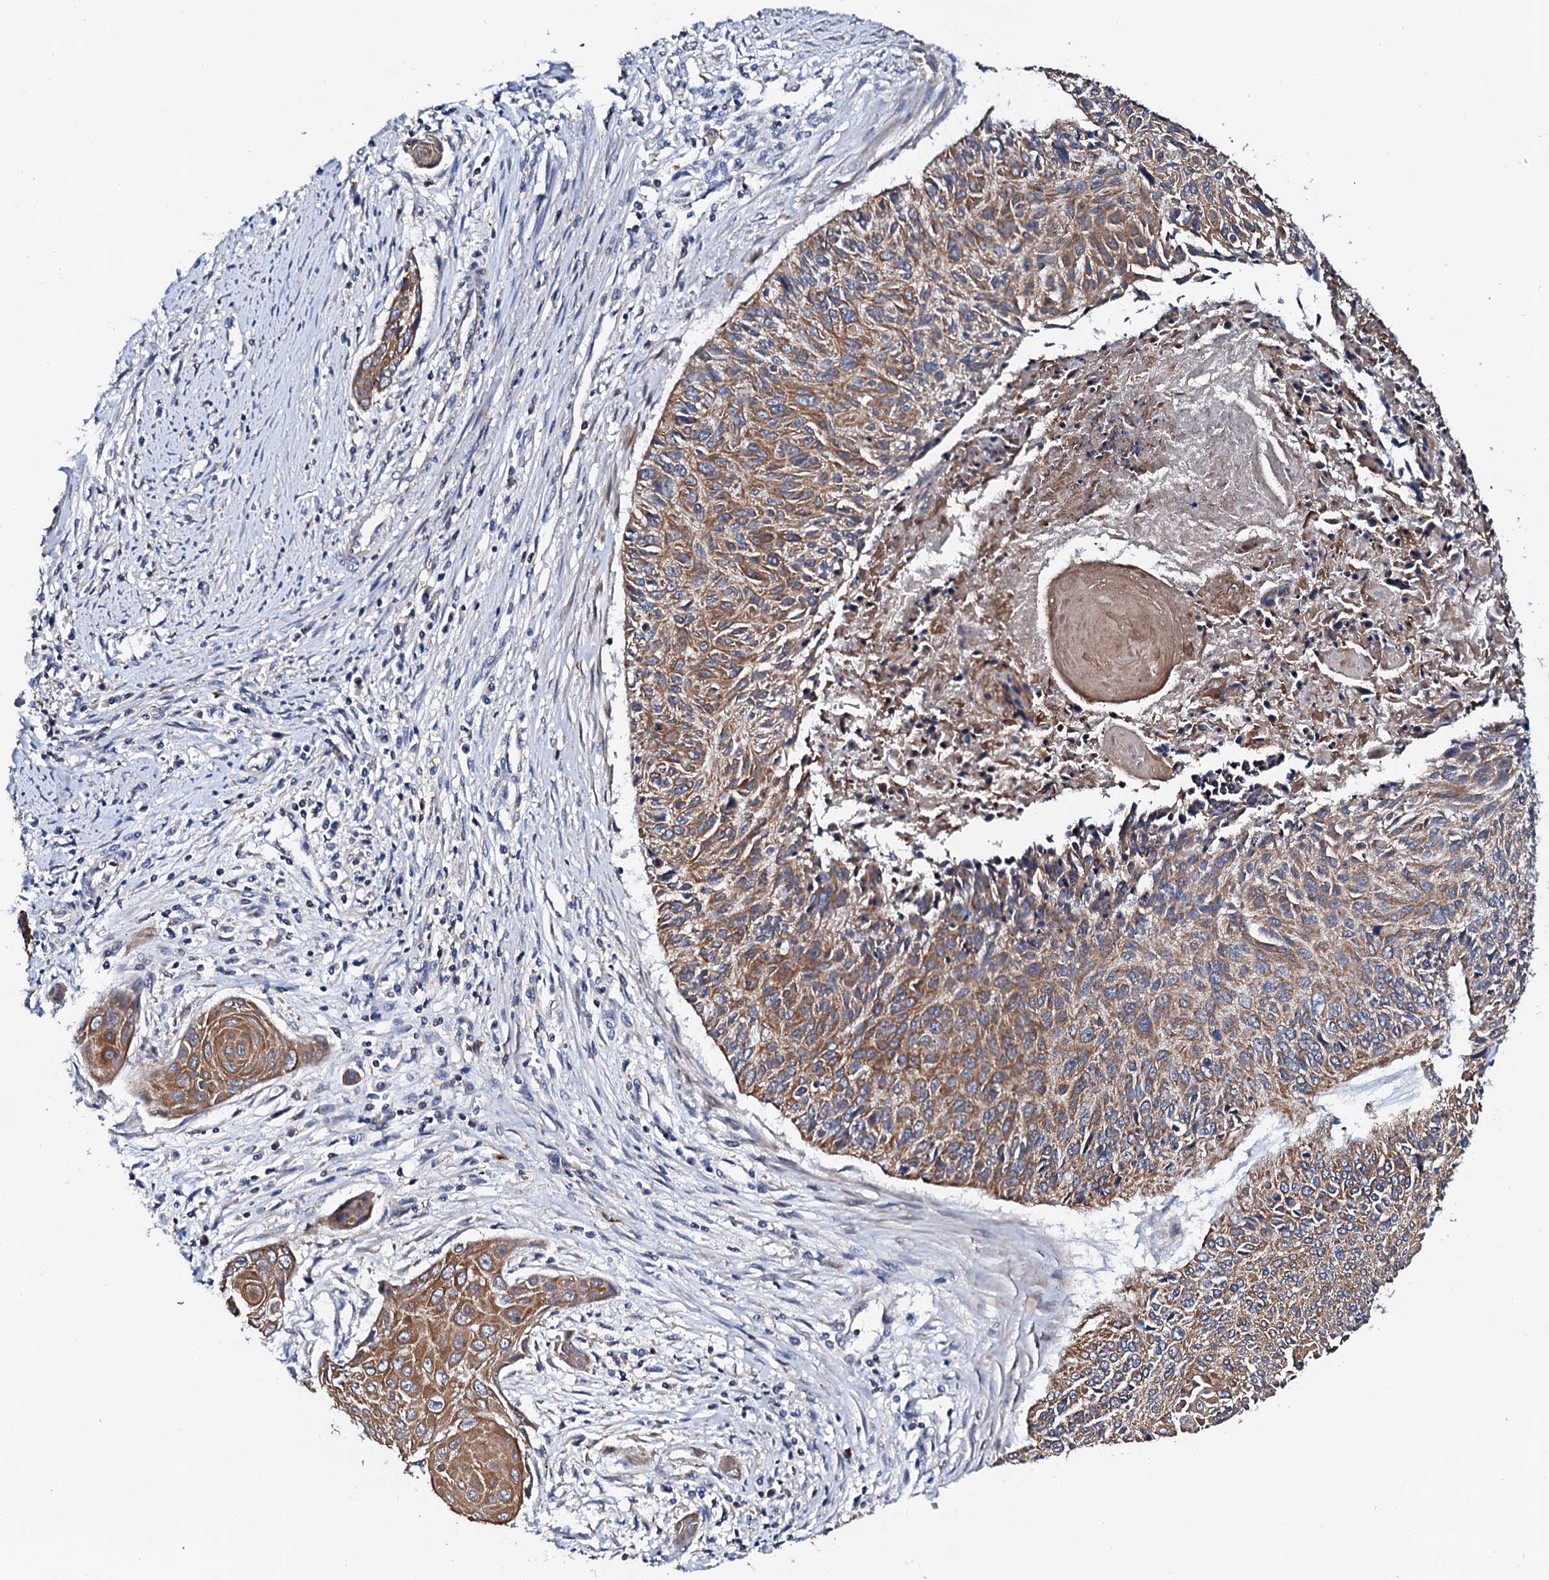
{"staining": {"intensity": "moderate", "quantity": ">75%", "location": "cytoplasmic/membranous"}, "tissue": "cervical cancer", "cell_type": "Tumor cells", "image_type": "cancer", "snomed": [{"axis": "morphology", "description": "Squamous cell carcinoma, NOS"}, {"axis": "topography", "description": "Cervix"}], "caption": "There is medium levels of moderate cytoplasmic/membranous expression in tumor cells of cervical cancer (squamous cell carcinoma), as demonstrated by immunohistochemical staining (brown color).", "gene": "COG4", "patient": {"sex": "female", "age": 55}}